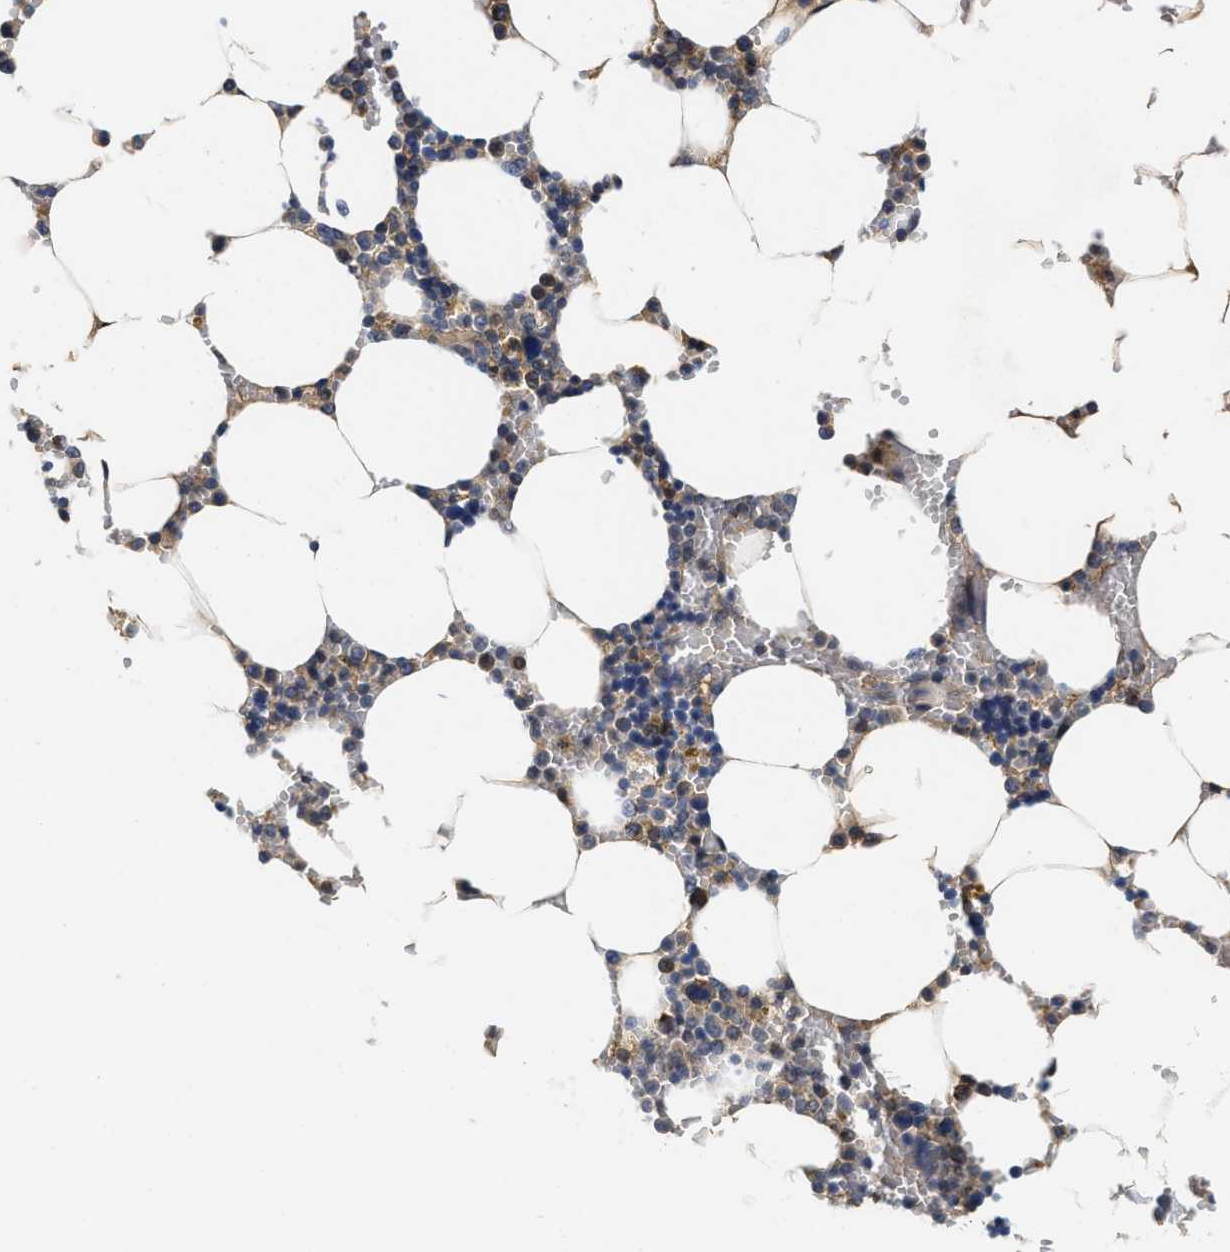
{"staining": {"intensity": "moderate", "quantity": "<25%", "location": "cytoplasmic/membranous"}, "tissue": "bone marrow", "cell_type": "Hematopoietic cells", "image_type": "normal", "snomed": [{"axis": "morphology", "description": "Normal tissue, NOS"}, {"axis": "topography", "description": "Bone marrow"}], "caption": "Approximately <25% of hematopoietic cells in unremarkable human bone marrow demonstrate moderate cytoplasmic/membranous protein expression as visualized by brown immunohistochemical staining.", "gene": "SCYL2", "patient": {"sex": "male", "age": 70}}